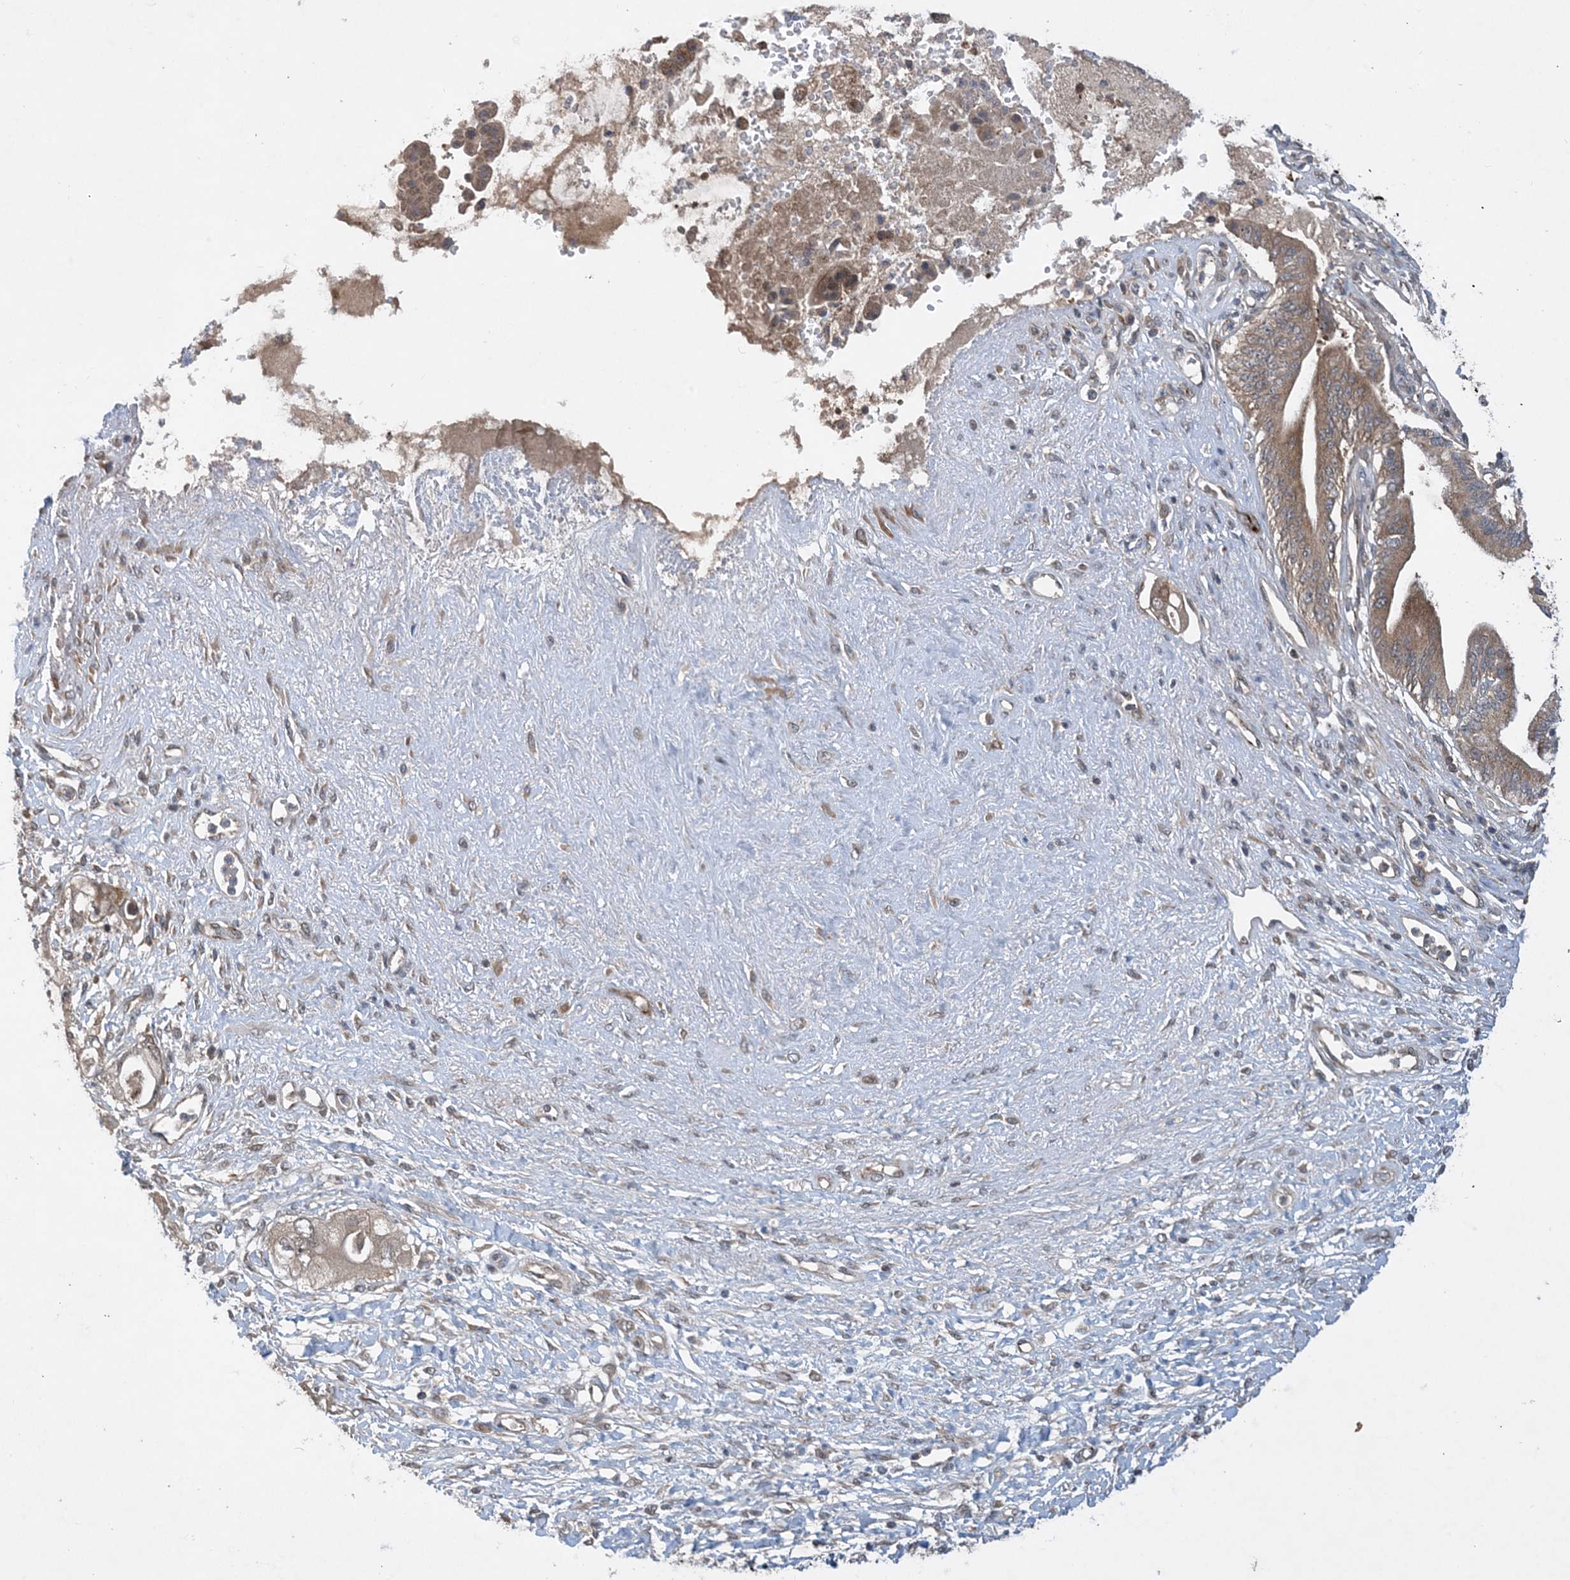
{"staining": {"intensity": "moderate", "quantity": ">75%", "location": "cytoplasmic/membranous"}, "tissue": "pancreatic cancer", "cell_type": "Tumor cells", "image_type": "cancer", "snomed": [{"axis": "morphology", "description": "Inflammation, NOS"}, {"axis": "morphology", "description": "Adenocarcinoma, NOS"}, {"axis": "topography", "description": "Pancreas"}], "caption": "A photomicrograph of adenocarcinoma (pancreatic) stained for a protein reveals moderate cytoplasmic/membranous brown staining in tumor cells. (DAB = brown stain, brightfield microscopy at high magnification).", "gene": "TINAG", "patient": {"sex": "female", "age": 56}}